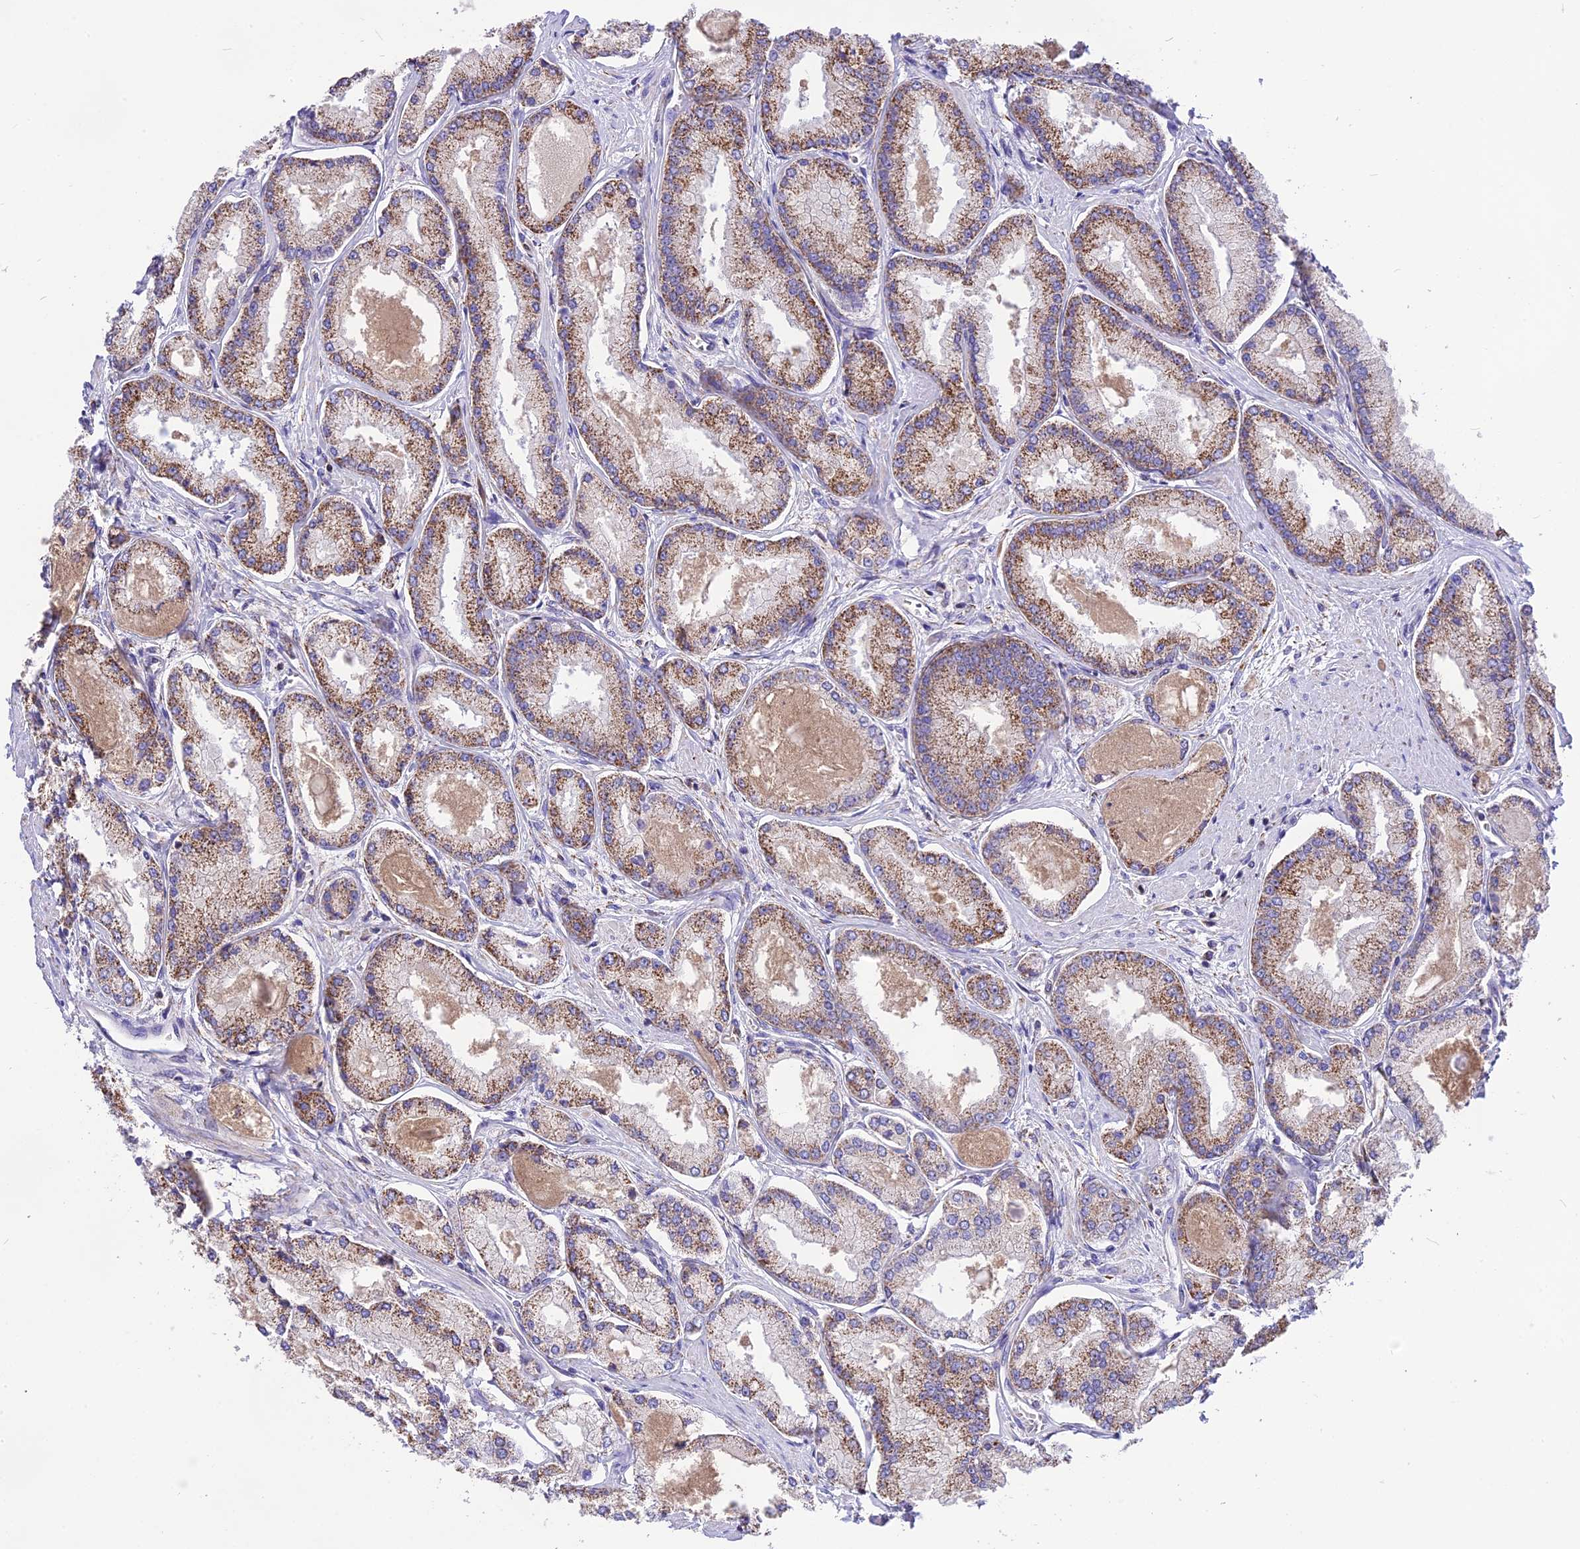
{"staining": {"intensity": "moderate", "quantity": ">75%", "location": "cytoplasmic/membranous"}, "tissue": "prostate cancer", "cell_type": "Tumor cells", "image_type": "cancer", "snomed": [{"axis": "morphology", "description": "Adenocarcinoma, Low grade"}, {"axis": "topography", "description": "Prostate"}], "caption": "Prostate cancer (low-grade adenocarcinoma) tissue exhibits moderate cytoplasmic/membranous positivity in approximately >75% of tumor cells The staining is performed using DAB brown chromogen to label protein expression. The nuclei are counter-stained blue using hematoxylin.", "gene": "DOC2B", "patient": {"sex": "male", "age": 74}}